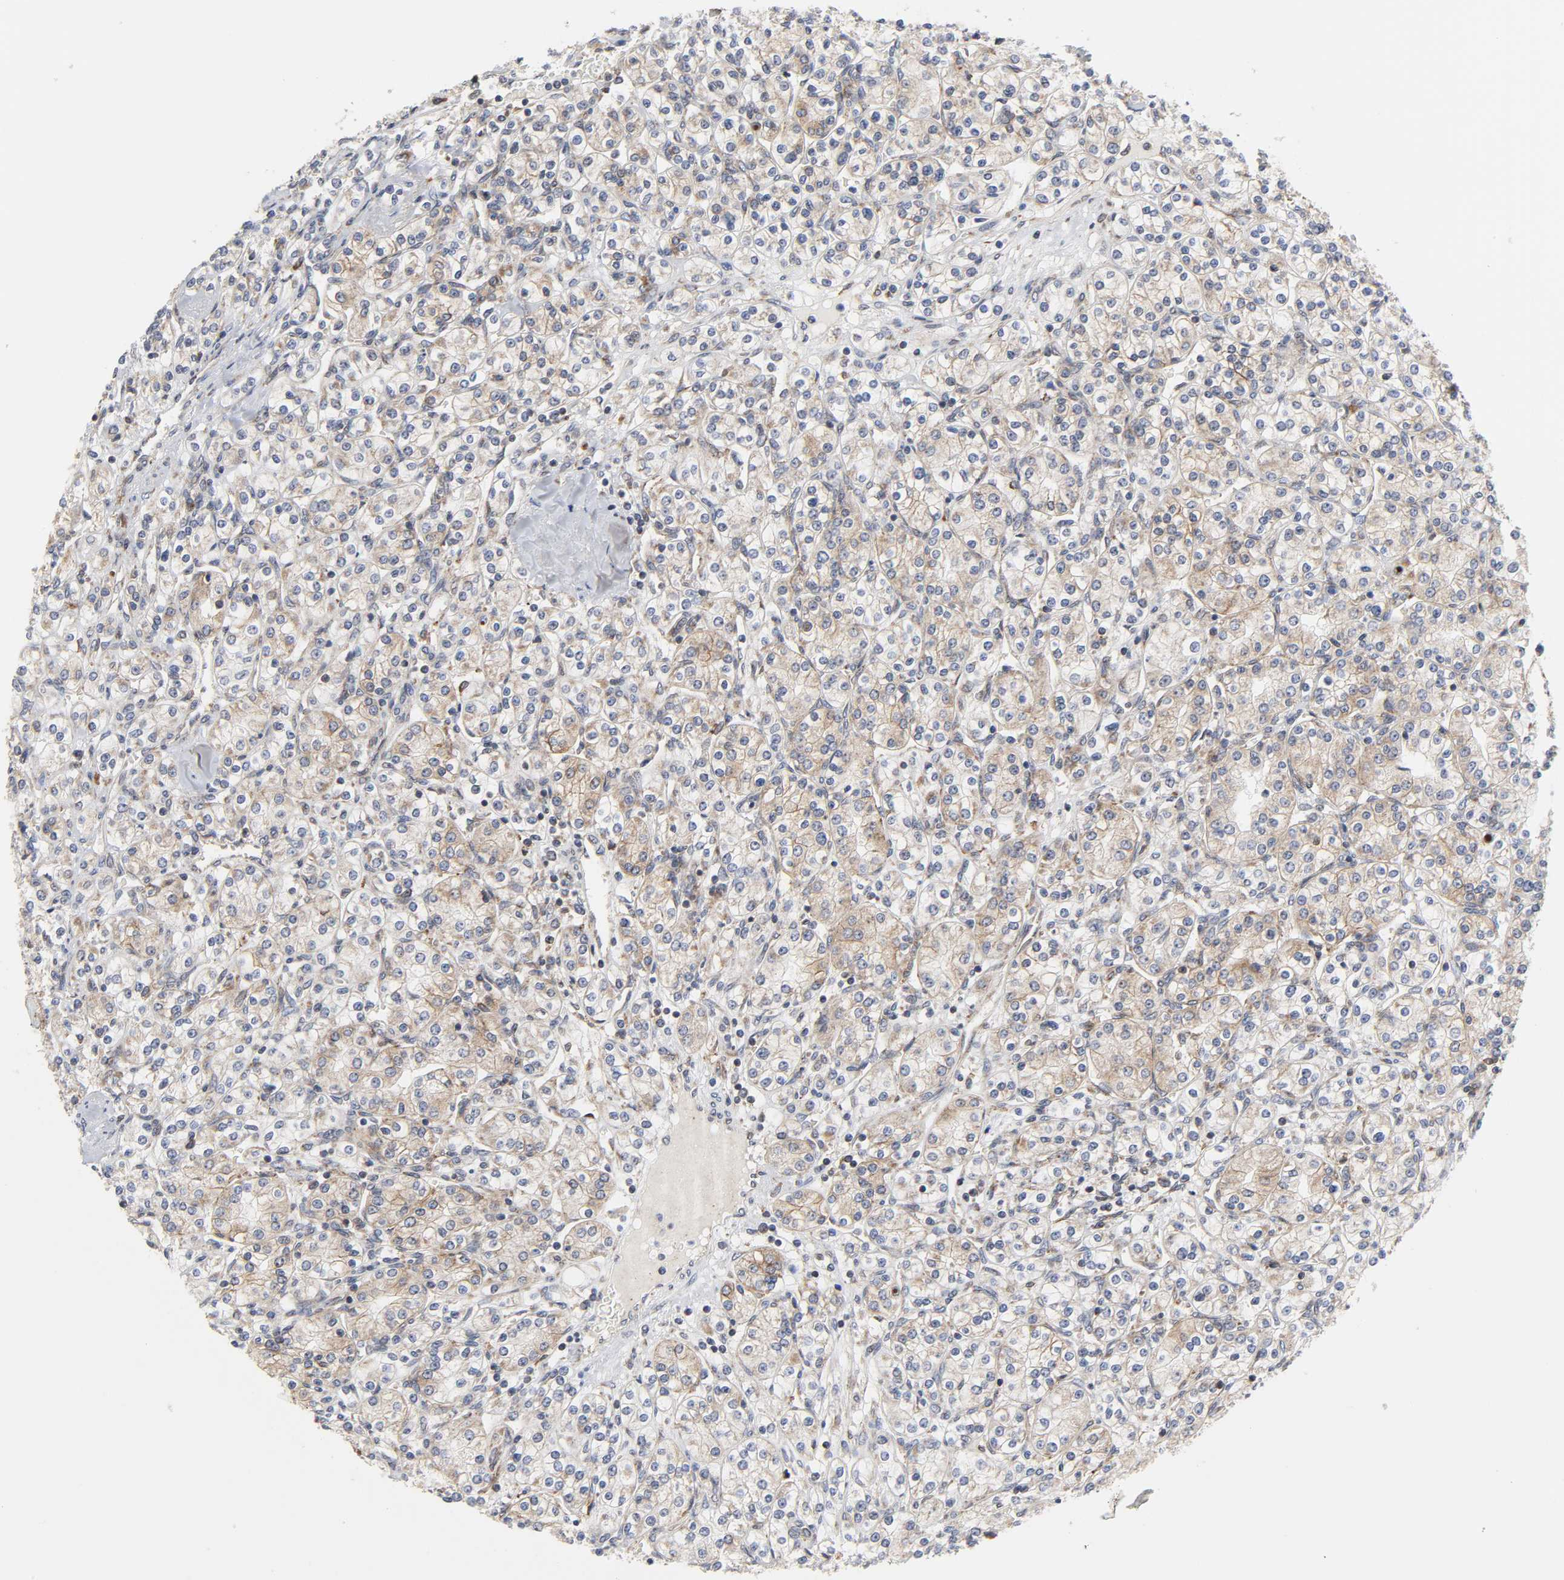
{"staining": {"intensity": "weak", "quantity": ">75%", "location": "cytoplasmic/membranous"}, "tissue": "renal cancer", "cell_type": "Tumor cells", "image_type": "cancer", "snomed": [{"axis": "morphology", "description": "Adenocarcinoma, NOS"}, {"axis": "topography", "description": "Kidney"}], "caption": "Immunohistochemical staining of human renal adenocarcinoma exhibits low levels of weak cytoplasmic/membranous expression in approximately >75% of tumor cells. The staining was performed using DAB (3,3'-diaminobenzidine) to visualize the protein expression in brown, while the nuclei were stained in blue with hematoxylin (Magnification: 20x).", "gene": "BAX", "patient": {"sex": "male", "age": 77}}